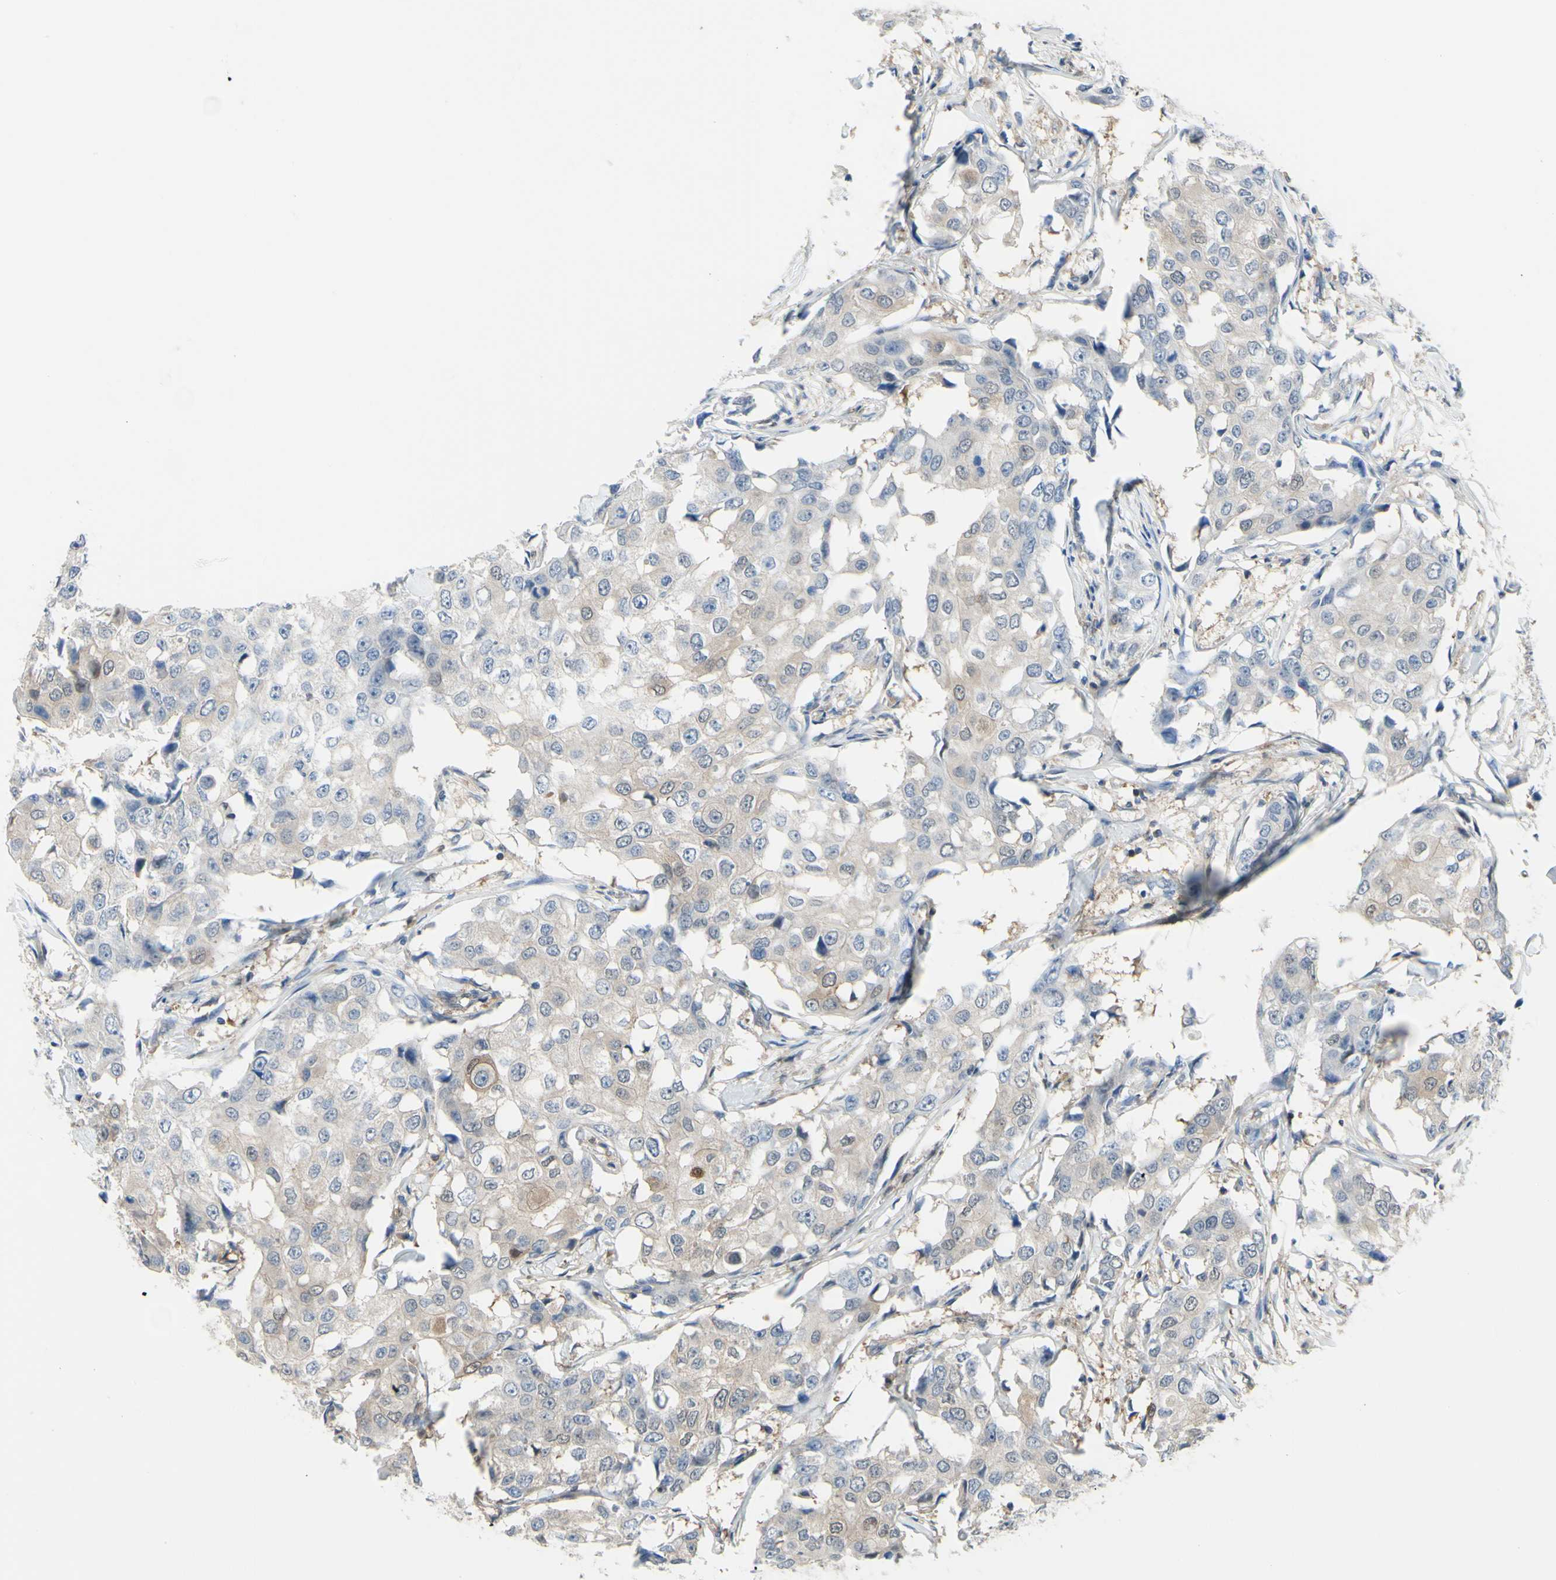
{"staining": {"intensity": "weak", "quantity": ">75%", "location": "cytoplasmic/membranous"}, "tissue": "breast cancer", "cell_type": "Tumor cells", "image_type": "cancer", "snomed": [{"axis": "morphology", "description": "Duct carcinoma"}, {"axis": "topography", "description": "Breast"}], "caption": "Human breast cancer stained with a brown dye reveals weak cytoplasmic/membranous positive positivity in about >75% of tumor cells.", "gene": "UPK3B", "patient": {"sex": "female", "age": 27}}